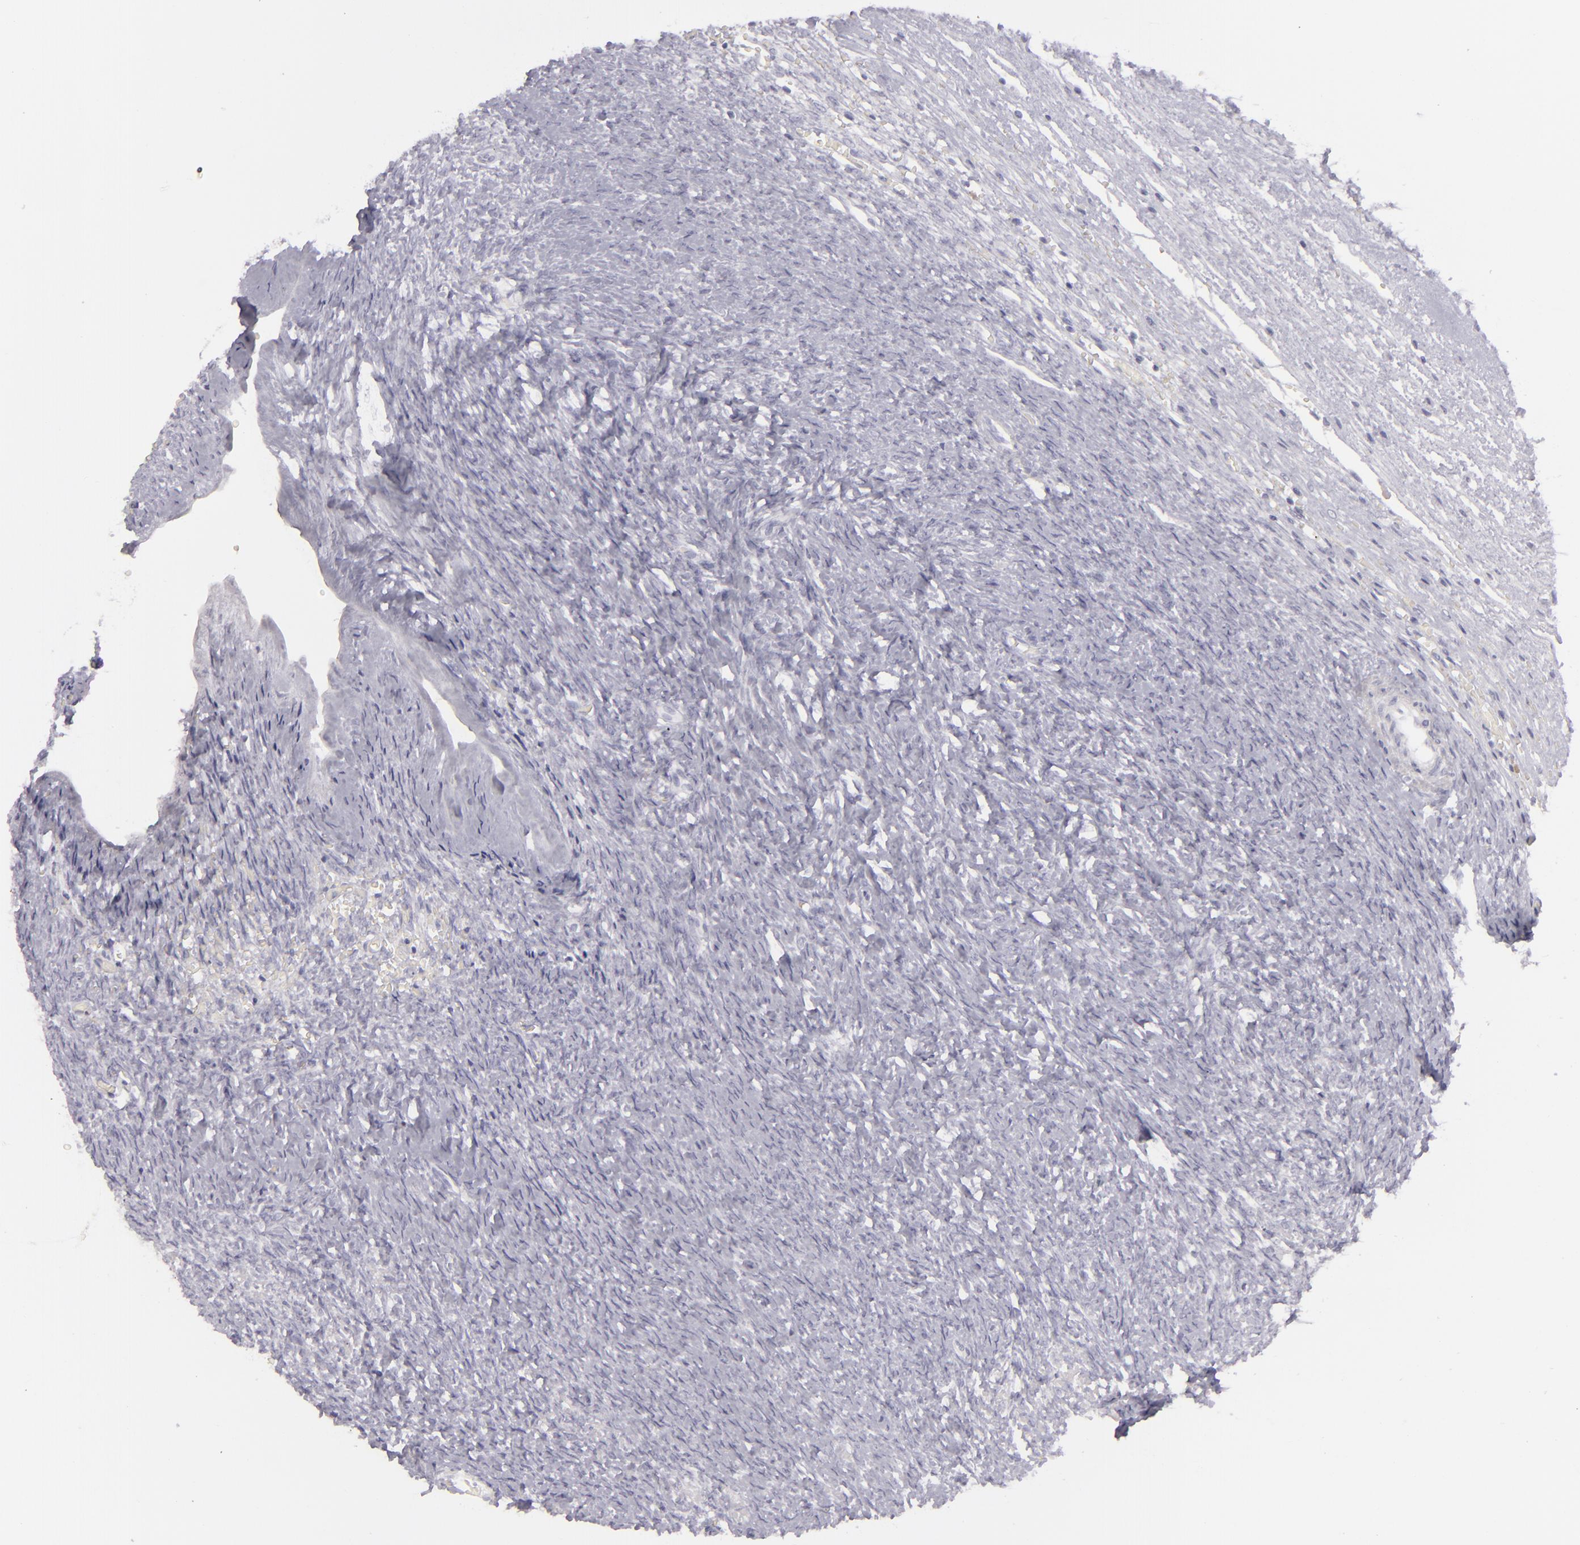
{"staining": {"intensity": "negative", "quantity": "none", "location": "none"}, "tissue": "ovary", "cell_type": "Follicle cells", "image_type": "normal", "snomed": [{"axis": "morphology", "description": "Normal tissue, NOS"}, {"axis": "topography", "description": "Ovary"}], "caption": "IHC photomicrograph of unremarkable ovary: human ovary stained with DAB (3,3'-diaminobenzidine) exhibits no significant protein staining in follicle cells.", "gene": "CDX2", "patient": {"sex": "female", "age": 56}}